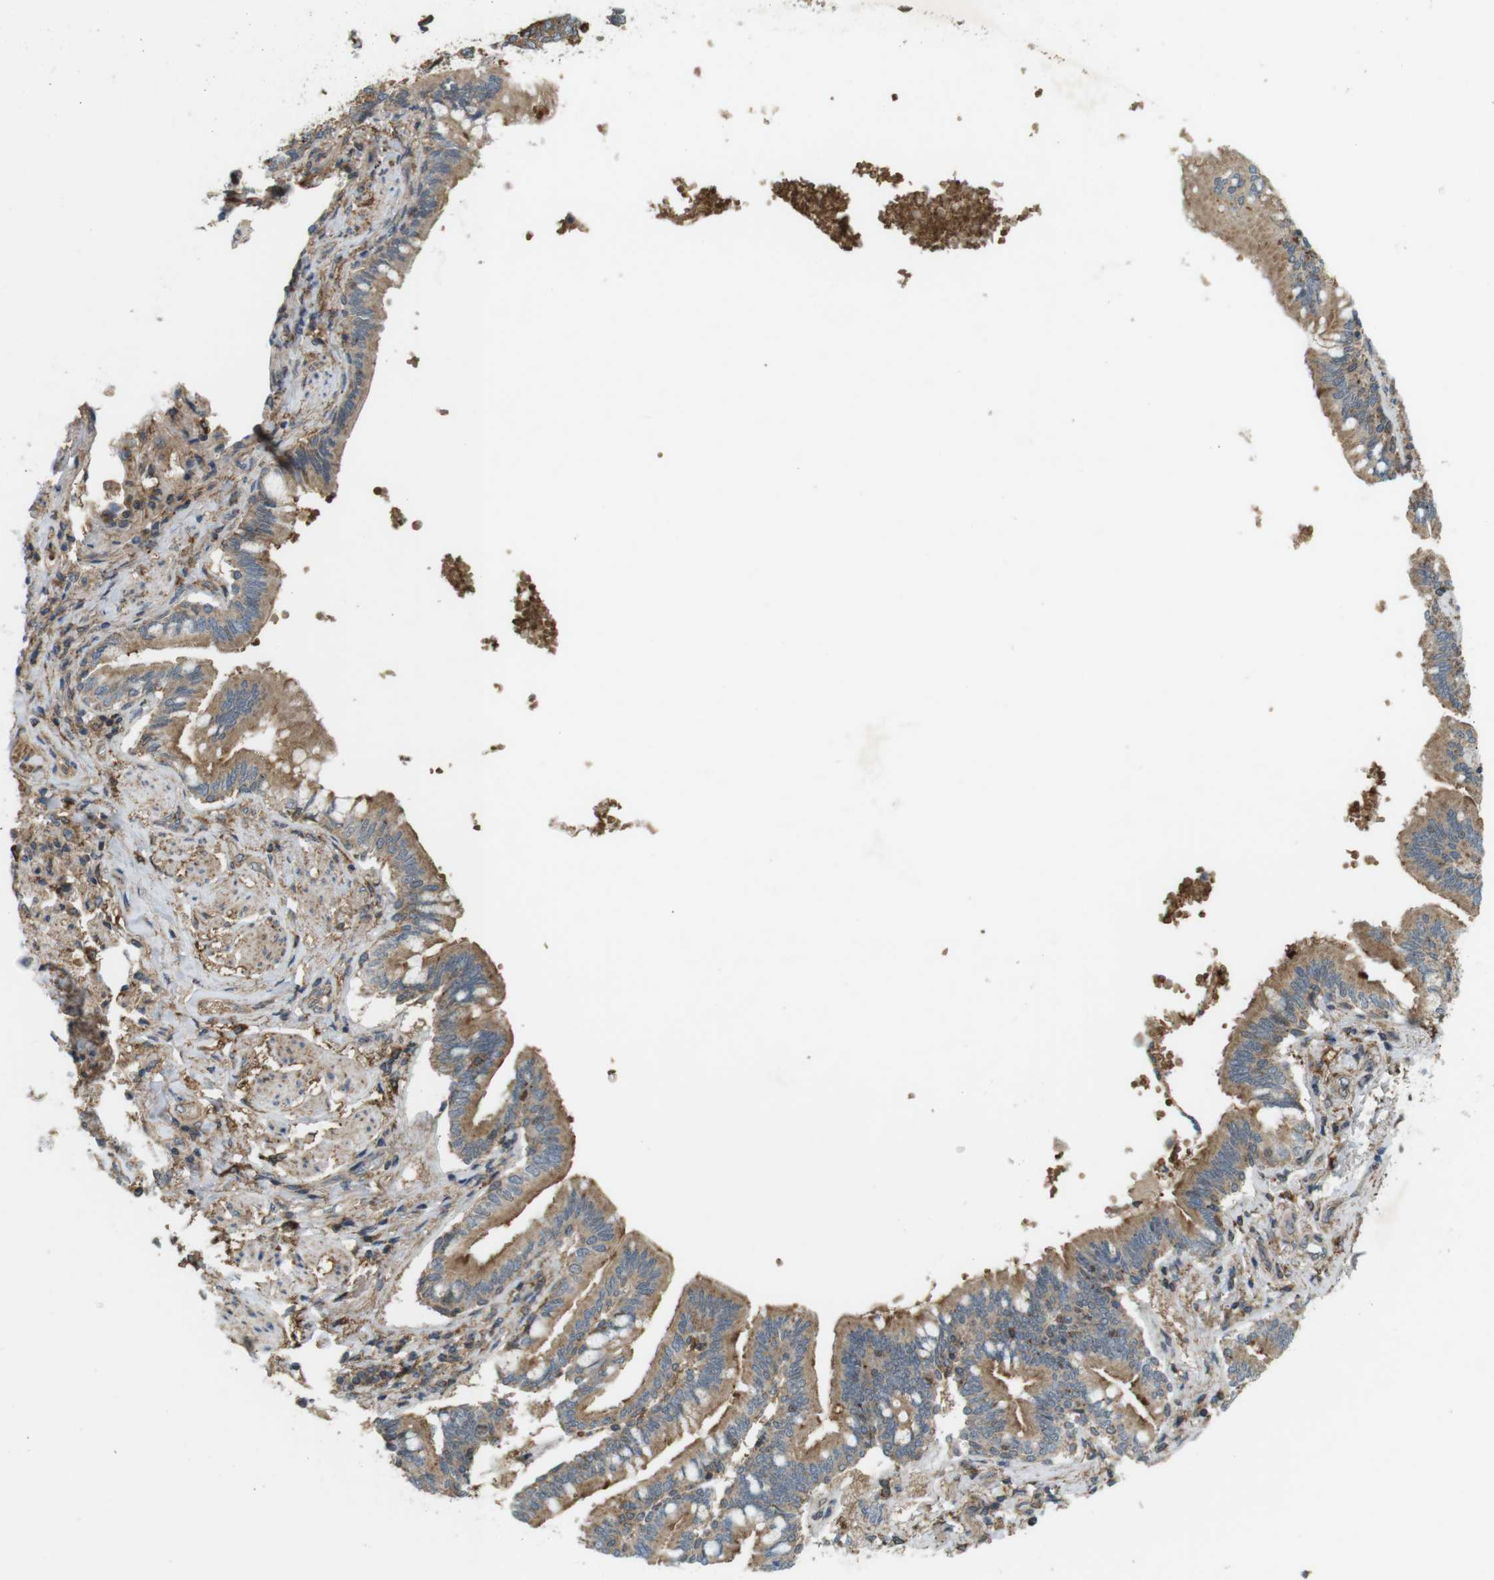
{"staining": {"intensity": "moderate", "quantity": ">75%", "location": "cytoplasmic/membranous"}, "tissue": "bronchus", "cell_type": "Respiratory epithelial cells", "image_type": "normal", "snomed": [{"axis": "morphology", "description": "Normal tissue, NOS"}, {"axis": "topography", "description": "Bronchus"}, {"axis": "topography", "description": "Lung"}], "caption": "Respiratory epithelial cells demonstrate medium levels of moderate cytoplasmic/membranous positivity in about >75% of cells in benign human bronchus.", "gene": "DDAH2", "patient": {"sex": "male", "age": 64}}